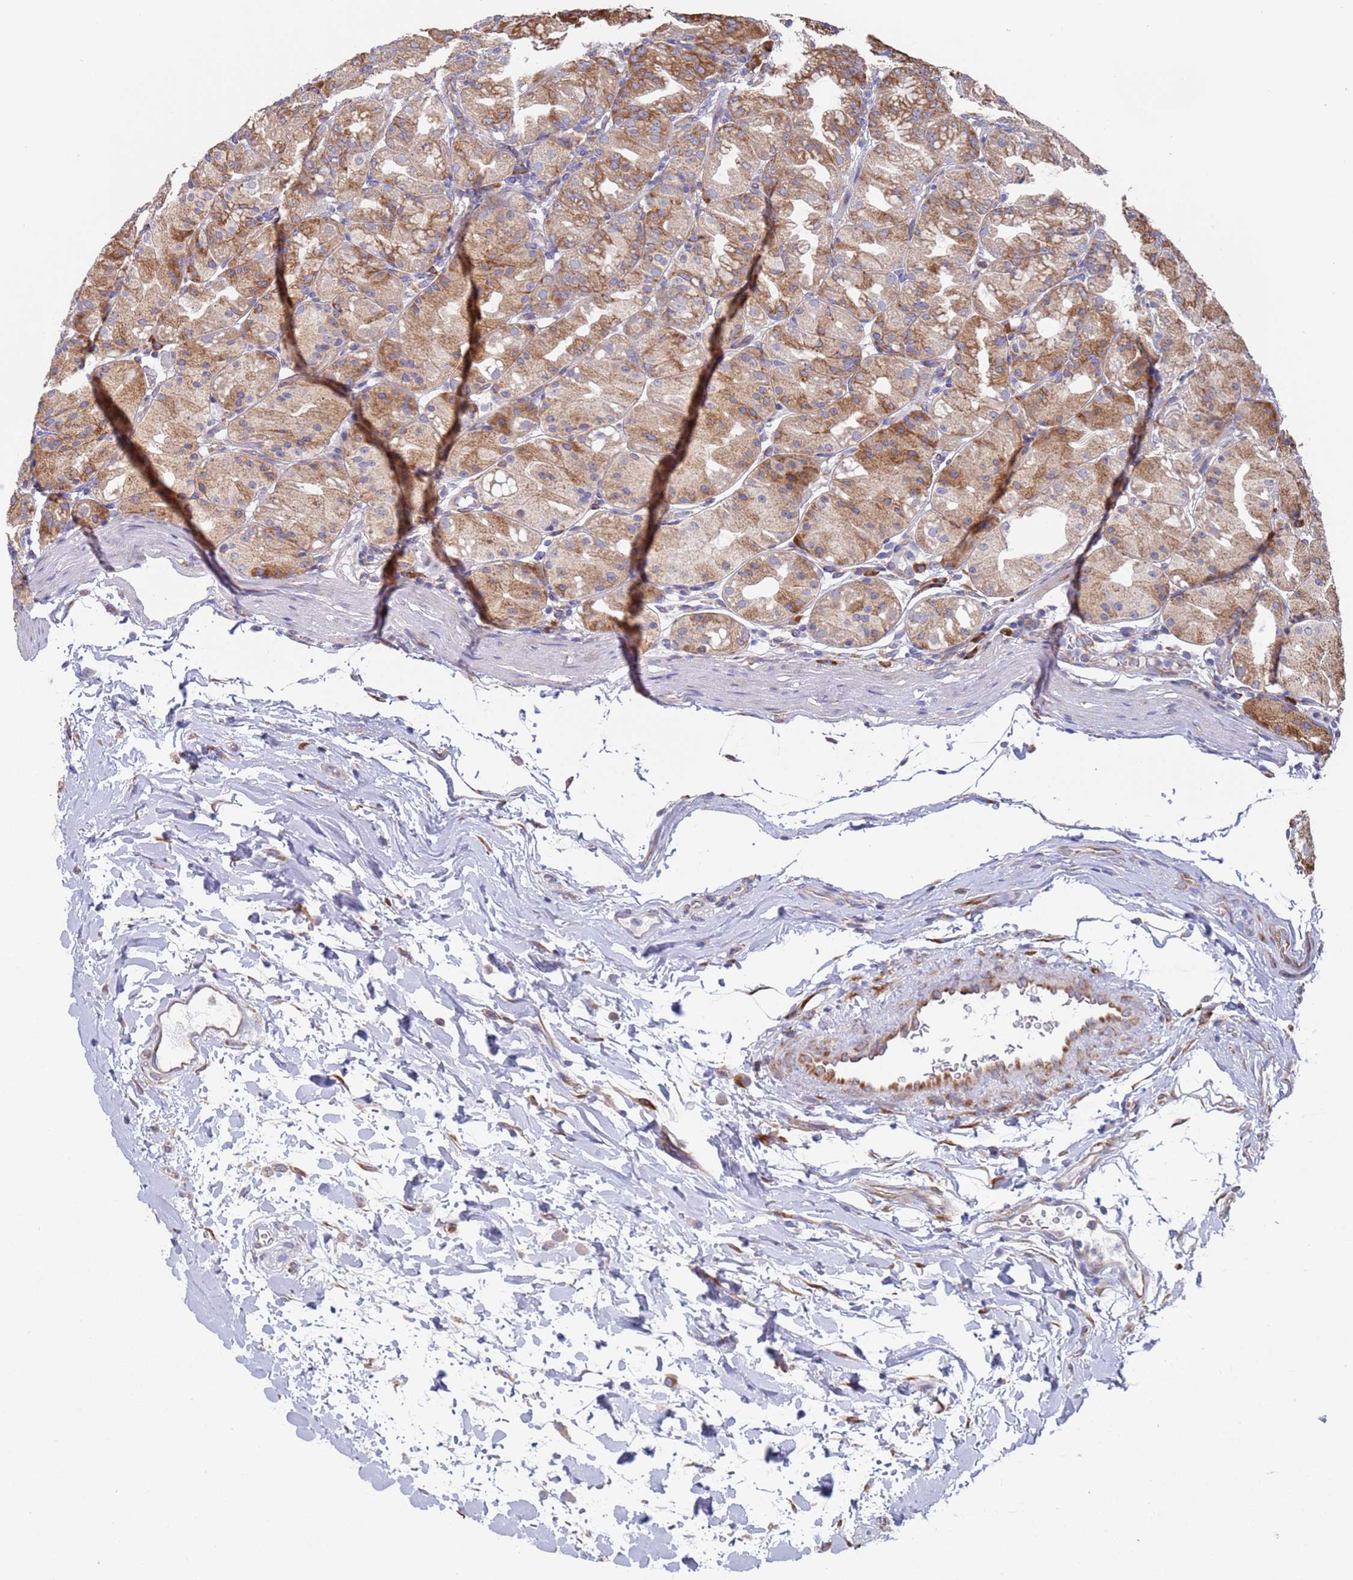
{"staining": {"intensity": "strong", "quantity": "25%-75%", "location": "cytoplasmic/membranous"}, "tissue": "stomach", "cell_type": "Glandular cells", "image_type": "normal", "snomed": [{"axis": "morphology", "description": "Normal tissue, NOS"}, {"axis": "topography", "description": "Stomach, upper"}], "caption": "Brown immunohistochemical staining in benign stomach displays strong cytoplasmic/membranous positivity in approximately 25%-75% of glandular cells. (Stains: DAB in brown, nuclei in blue, Microscopy: brightfield microscopy at high magnification).", "gene": "ENSG00000286098", "patient": {"sex": "male", "age": 48}}